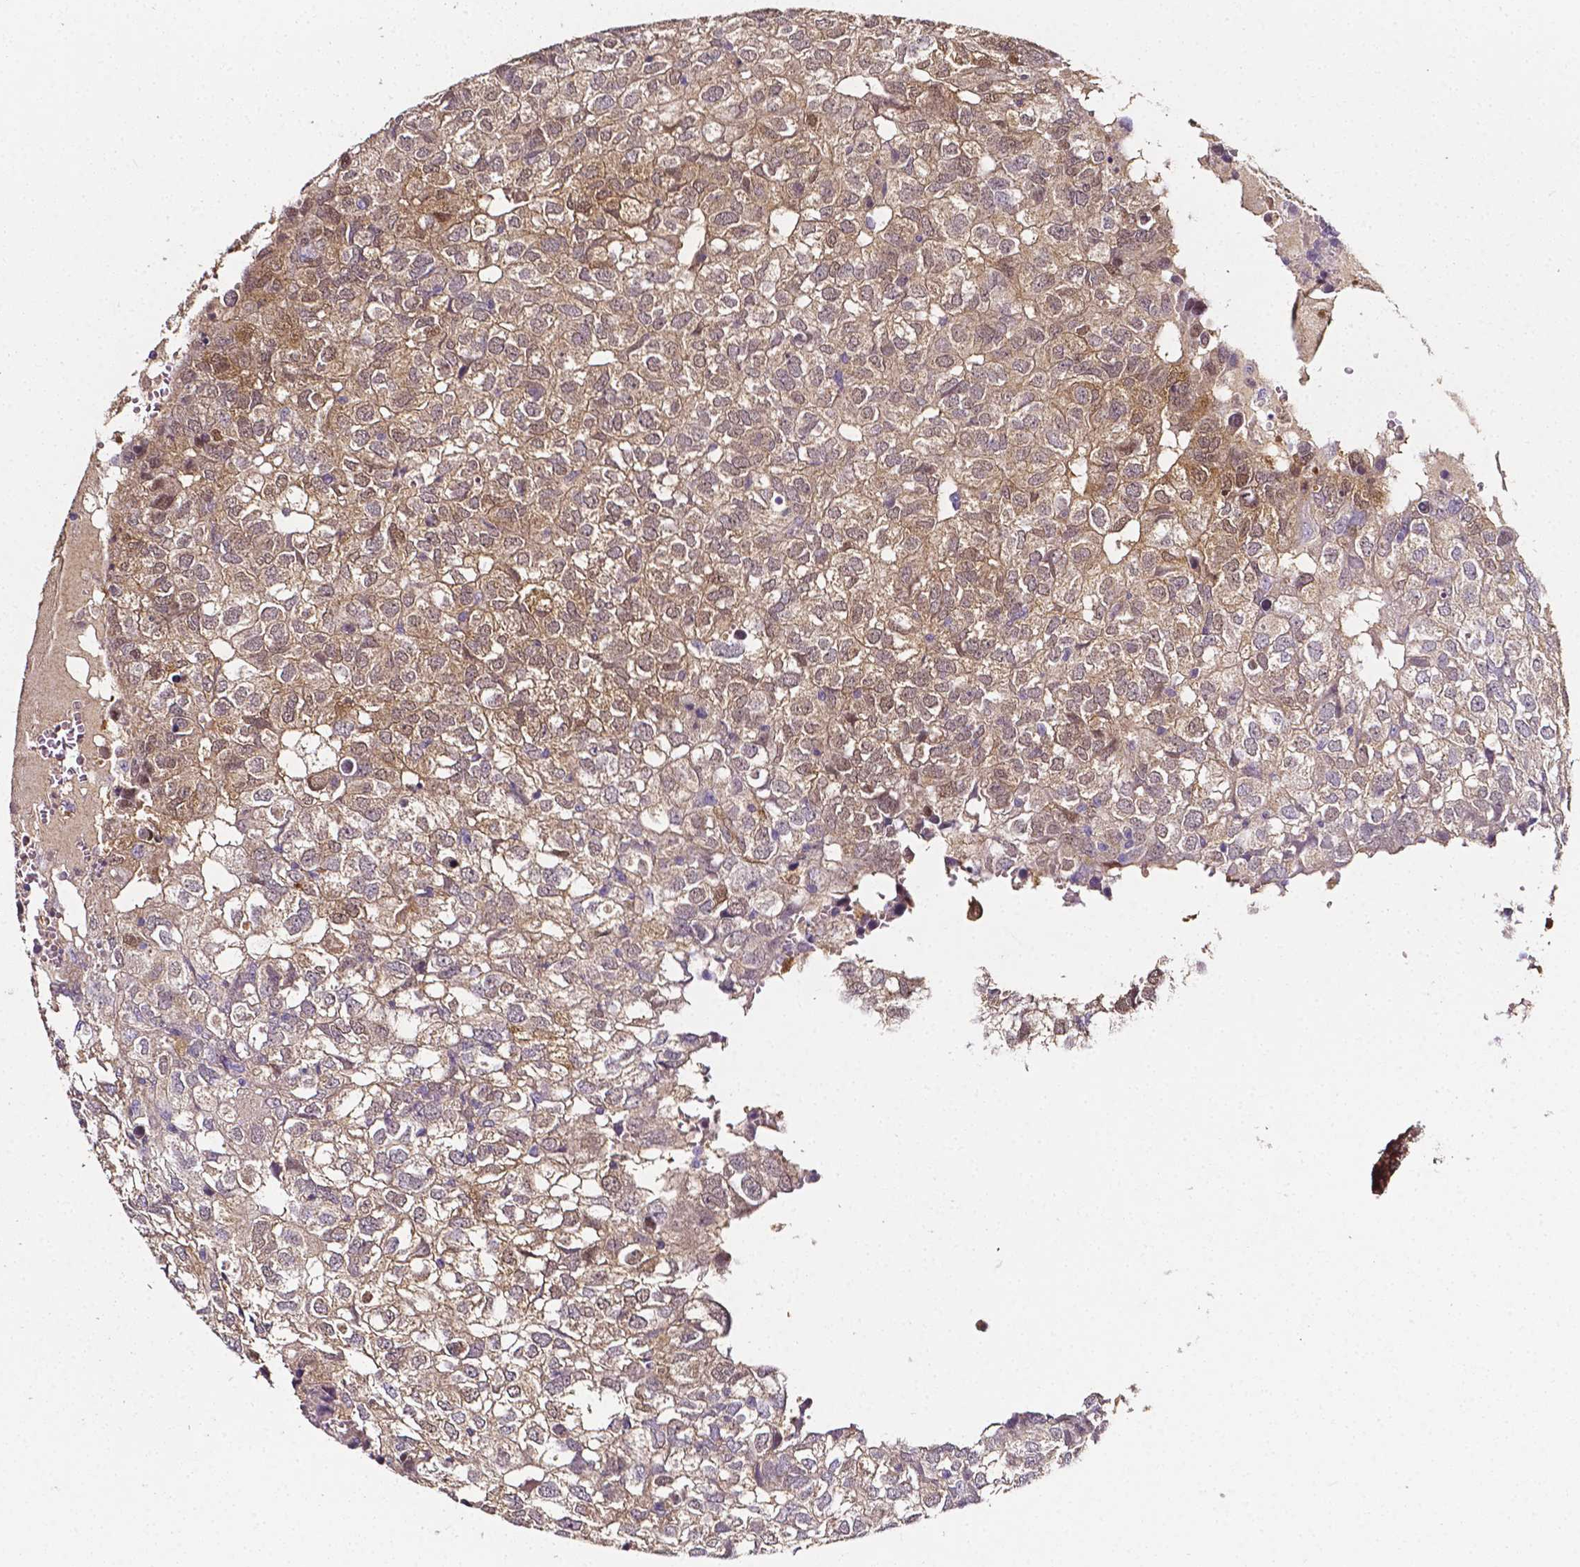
{"staining": {"intensity": "weak", "quantity": ">75%", "location": "cytoplasmic/membranous"}, "tissue": "breast cancer", "cell_type": "Tumor cells", "image_type": "cancer", "snomed": [{"axis": "morphology", "description": "Duct carcinoma"}, {"axis": "topography", "description": "Breast"}], "caption": "Protein expression analysis of breast cancer shows weak cytoplasmic/membranous expression in approximately >75% of tumor cells. Using DAB (brown) and hematoxylin (blue) stains, captured at high magnification using brightfield microscopy.", "gene": "PSAT1", "patient": {"sex": "female", "age": 30}}